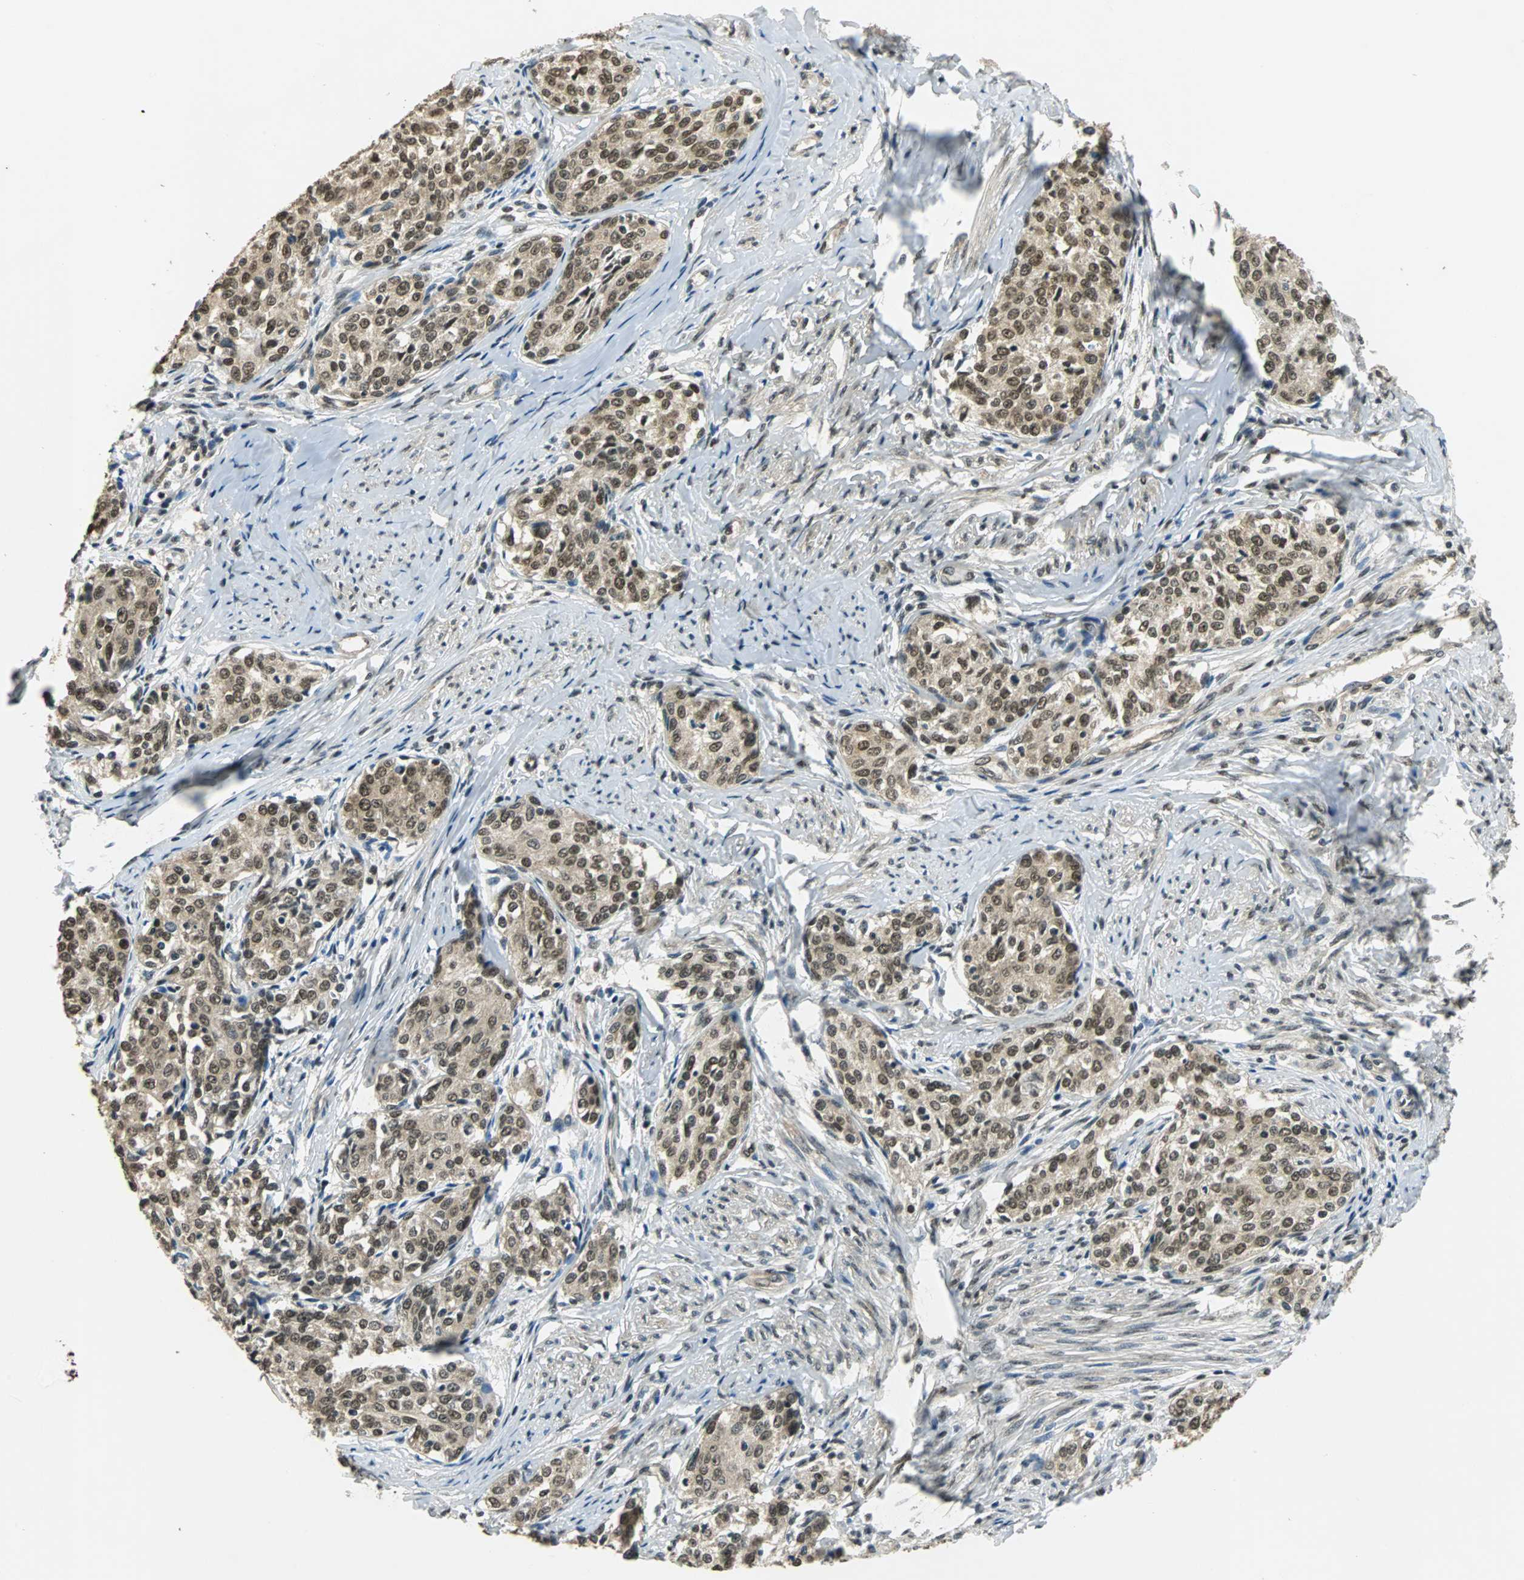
{"staining": {"intensity": "moderate", "quantity": ">75%", "location": "cytoplasmic/membranous,nuclear"}, "tissue": "cervical cancer", "cell_type": "Tumor cells", "image_type": "cancer", "snomed": [{"axis": "morphology", "description": "Squamous cell carcinoma, NOS"}, {"axis": "morphology", "description": "Adenocarcinoma, NOS"}, {"axis": "topography", "description": "Cervix"}], "caption": "Tumor cells reveal medium levels of moderate cytoplasmic/membranous and nuclear staining in approximately >75% of cells in human adenocarcinoma (cervical).", "gene": "RBM14", "patient": {"sex": "female", "age": 52}}